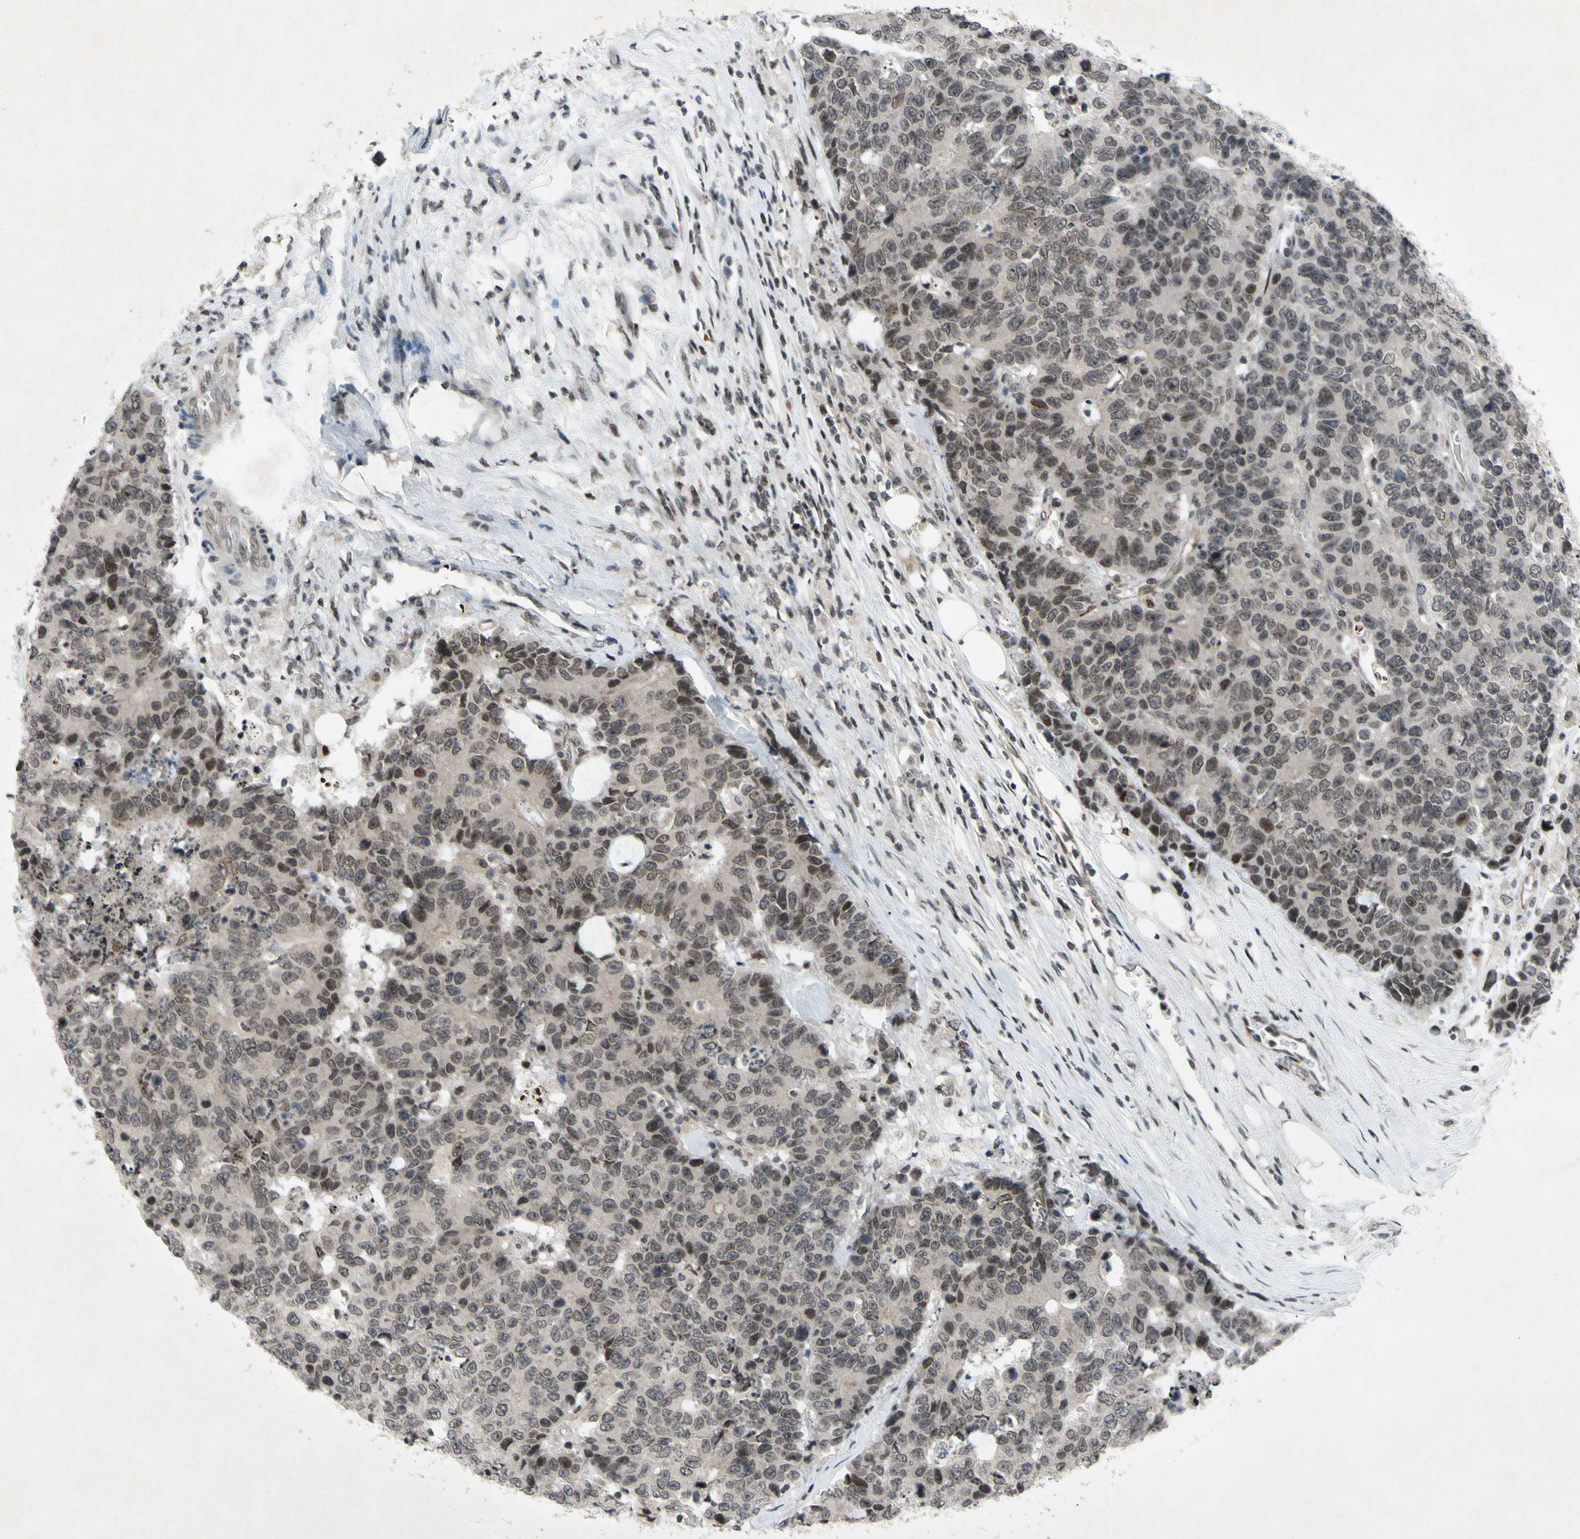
{"staining": {"intensity": "weak", "quantity": ">75%", "location": "cytoplasmic/membranous,nuclear"}, "tissue": "colorectal cancer", "cell_type": "Tumor cells", "image_type": "cancer", "snomed": [{"axis": "morphology", "description": "Adenocarcinoma, NOS"}, {"axis": "topography", "description": "Colon"}], "caption": "A brown stain shows weak cytoplasmic/membranous and nuclear positivity of a protein in human colorectal adenocarcinoma tumor cells.", "gene": "XPO1", "patient": {"sex": "female", "age": 86}}